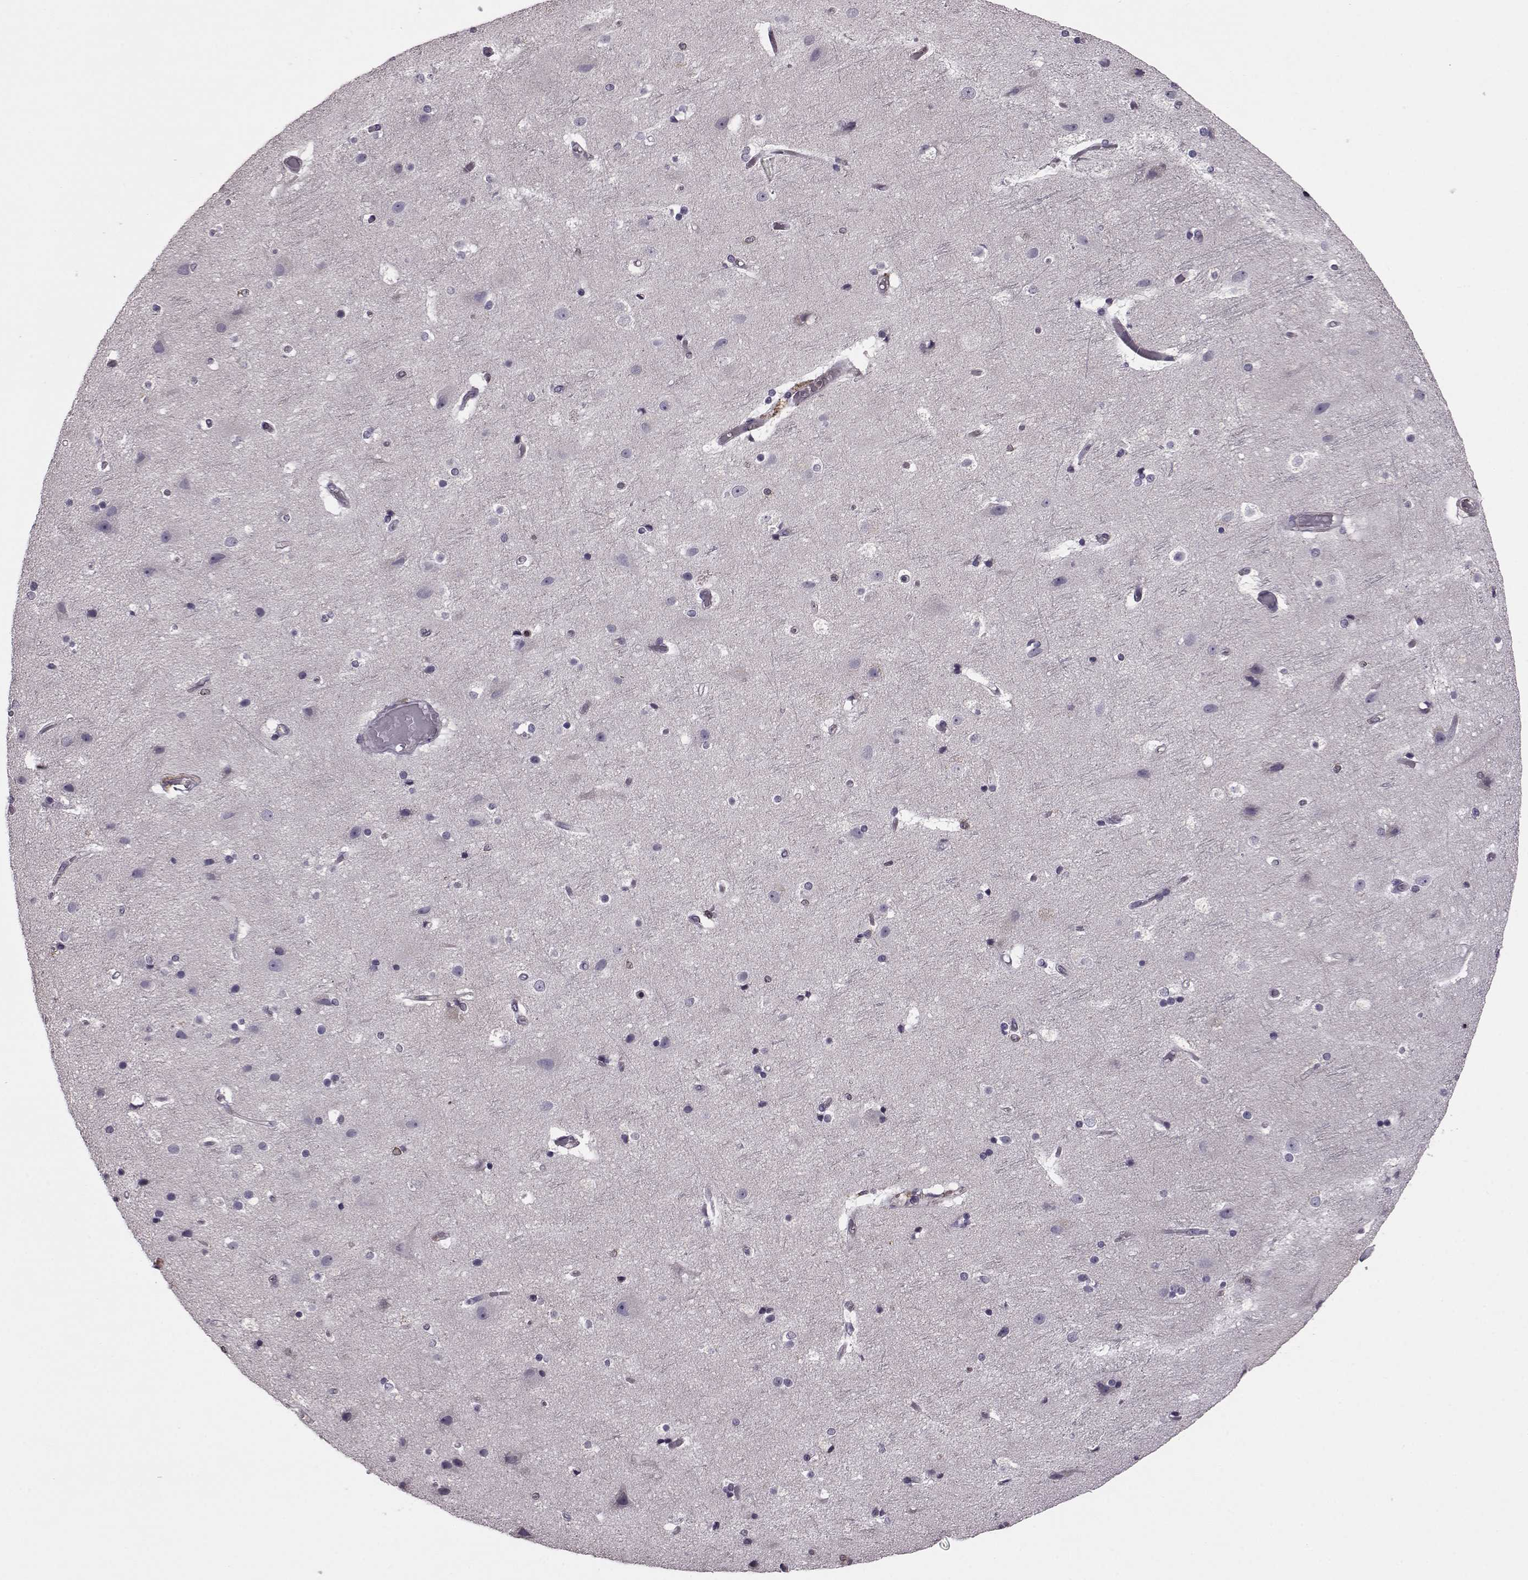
{"staining": {"intensity": "negative", "quantity": "none", "location": "none"}, "tissue": "cerebral cortex", "cell_type": "Endothelial cells", "image_type": "normal", "snomed": [{"axis": "morphology", "description": "Normal tissue, NOS"}, {"axis": "topography", "description": "Cerebral cortex"}], "caption": "IHC image of normal cerebral cortex: human cerebral cortex stained with DAB displays no significant protein positivity in endothelial cells.", "gene": "CDC42SE1", "patient": {"sex": "female", "age": 52}}